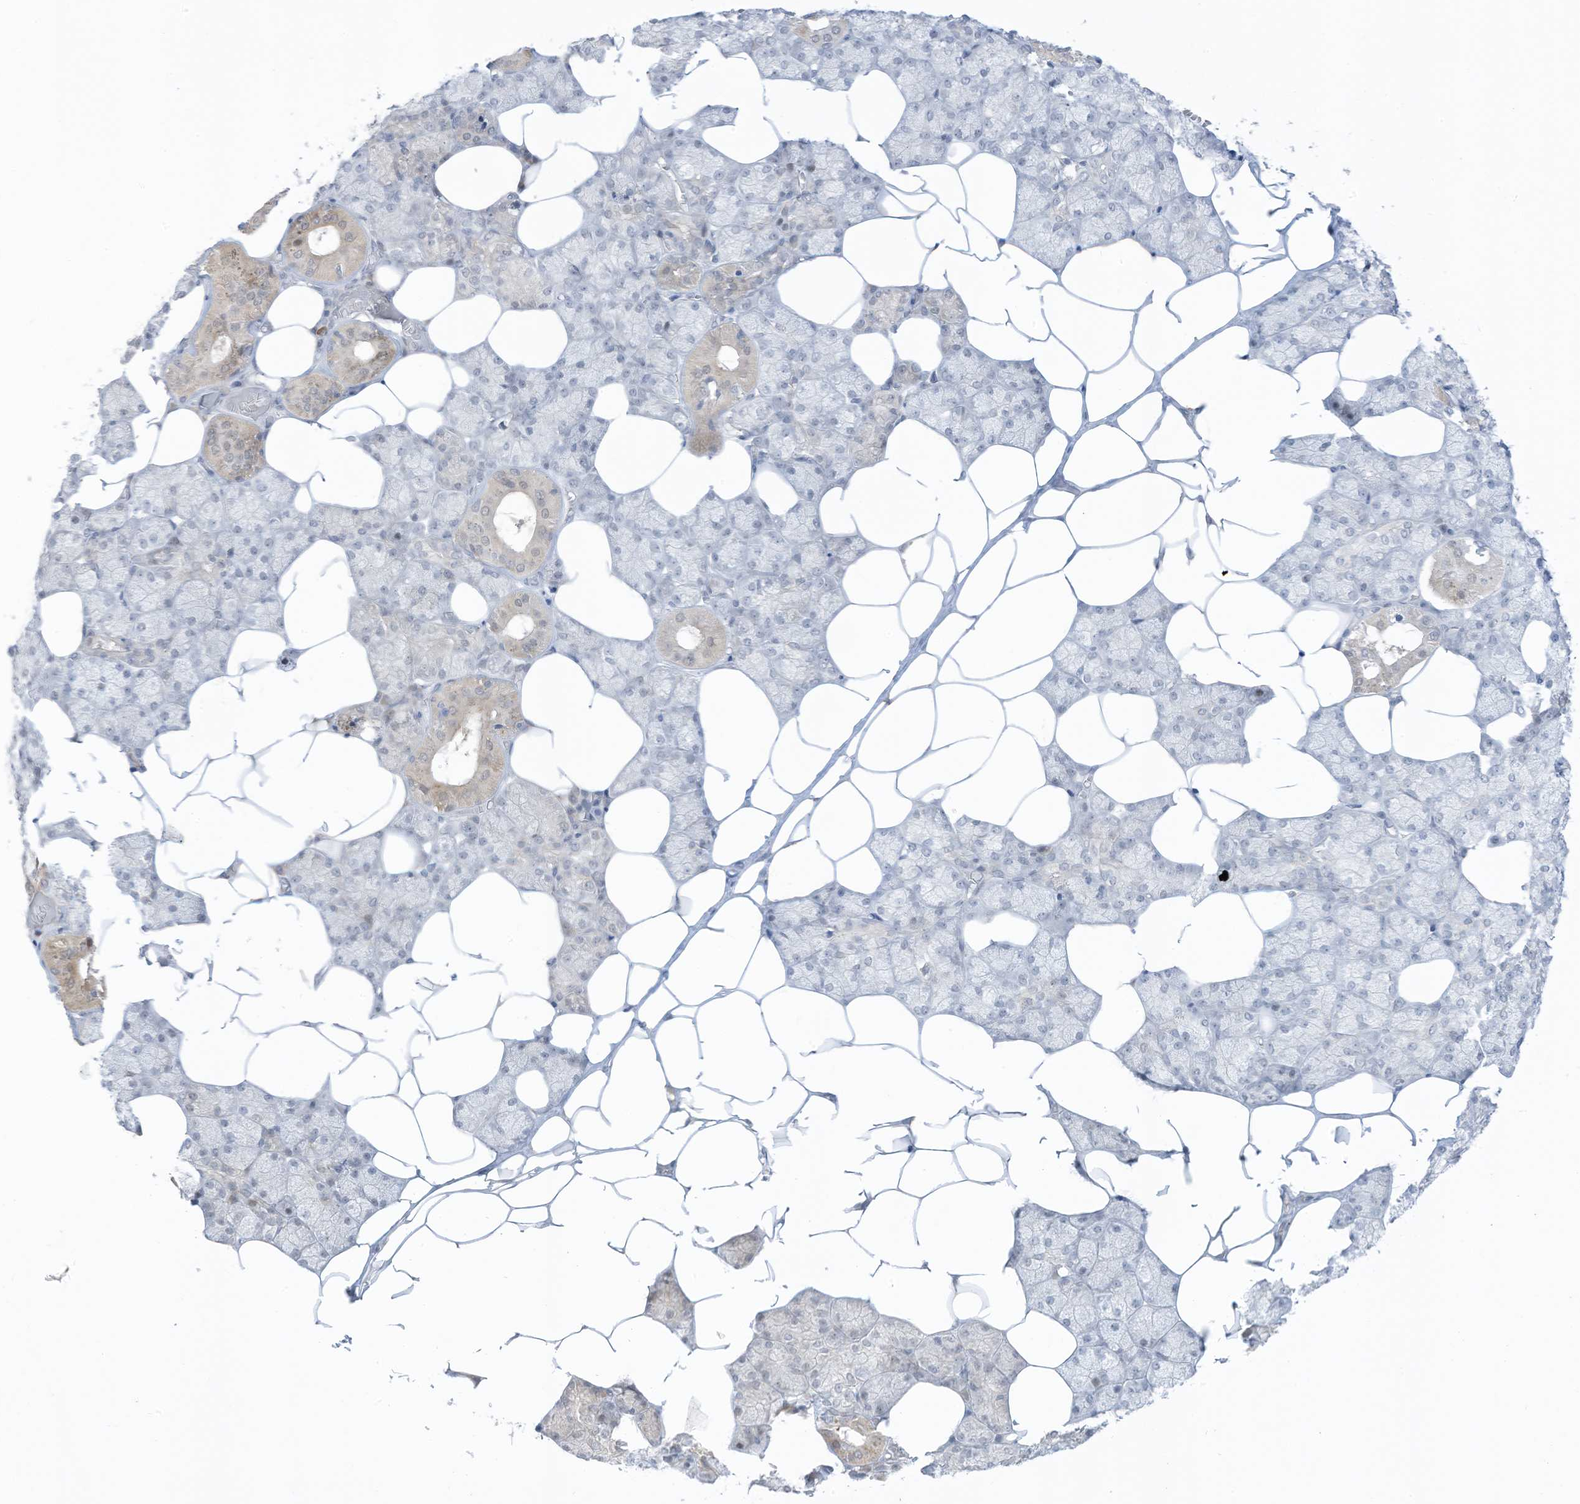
{"staining": {"intensity": "weak", "quantity": "25%-75%", "location": "cytoplasmic/membranous,nuclear"}, "tissue": "salivary gland", "cell_type": "Glandular cells", "image_type": "normal", "snomed": [{"axis": "morphology", "description": "Normal tissue, NOS"}, {"axis": "topography", "description": "Salivary gland"}], "caption": "There is low levels of weak cytoplasmic/membranous,nuclear staining in glandular cells of benign salivary gland, as demonstrated by immunohistochemical staining (brown color).", "gene": "ASPRV1", "patient": {"sex": "male", "age": 62}}